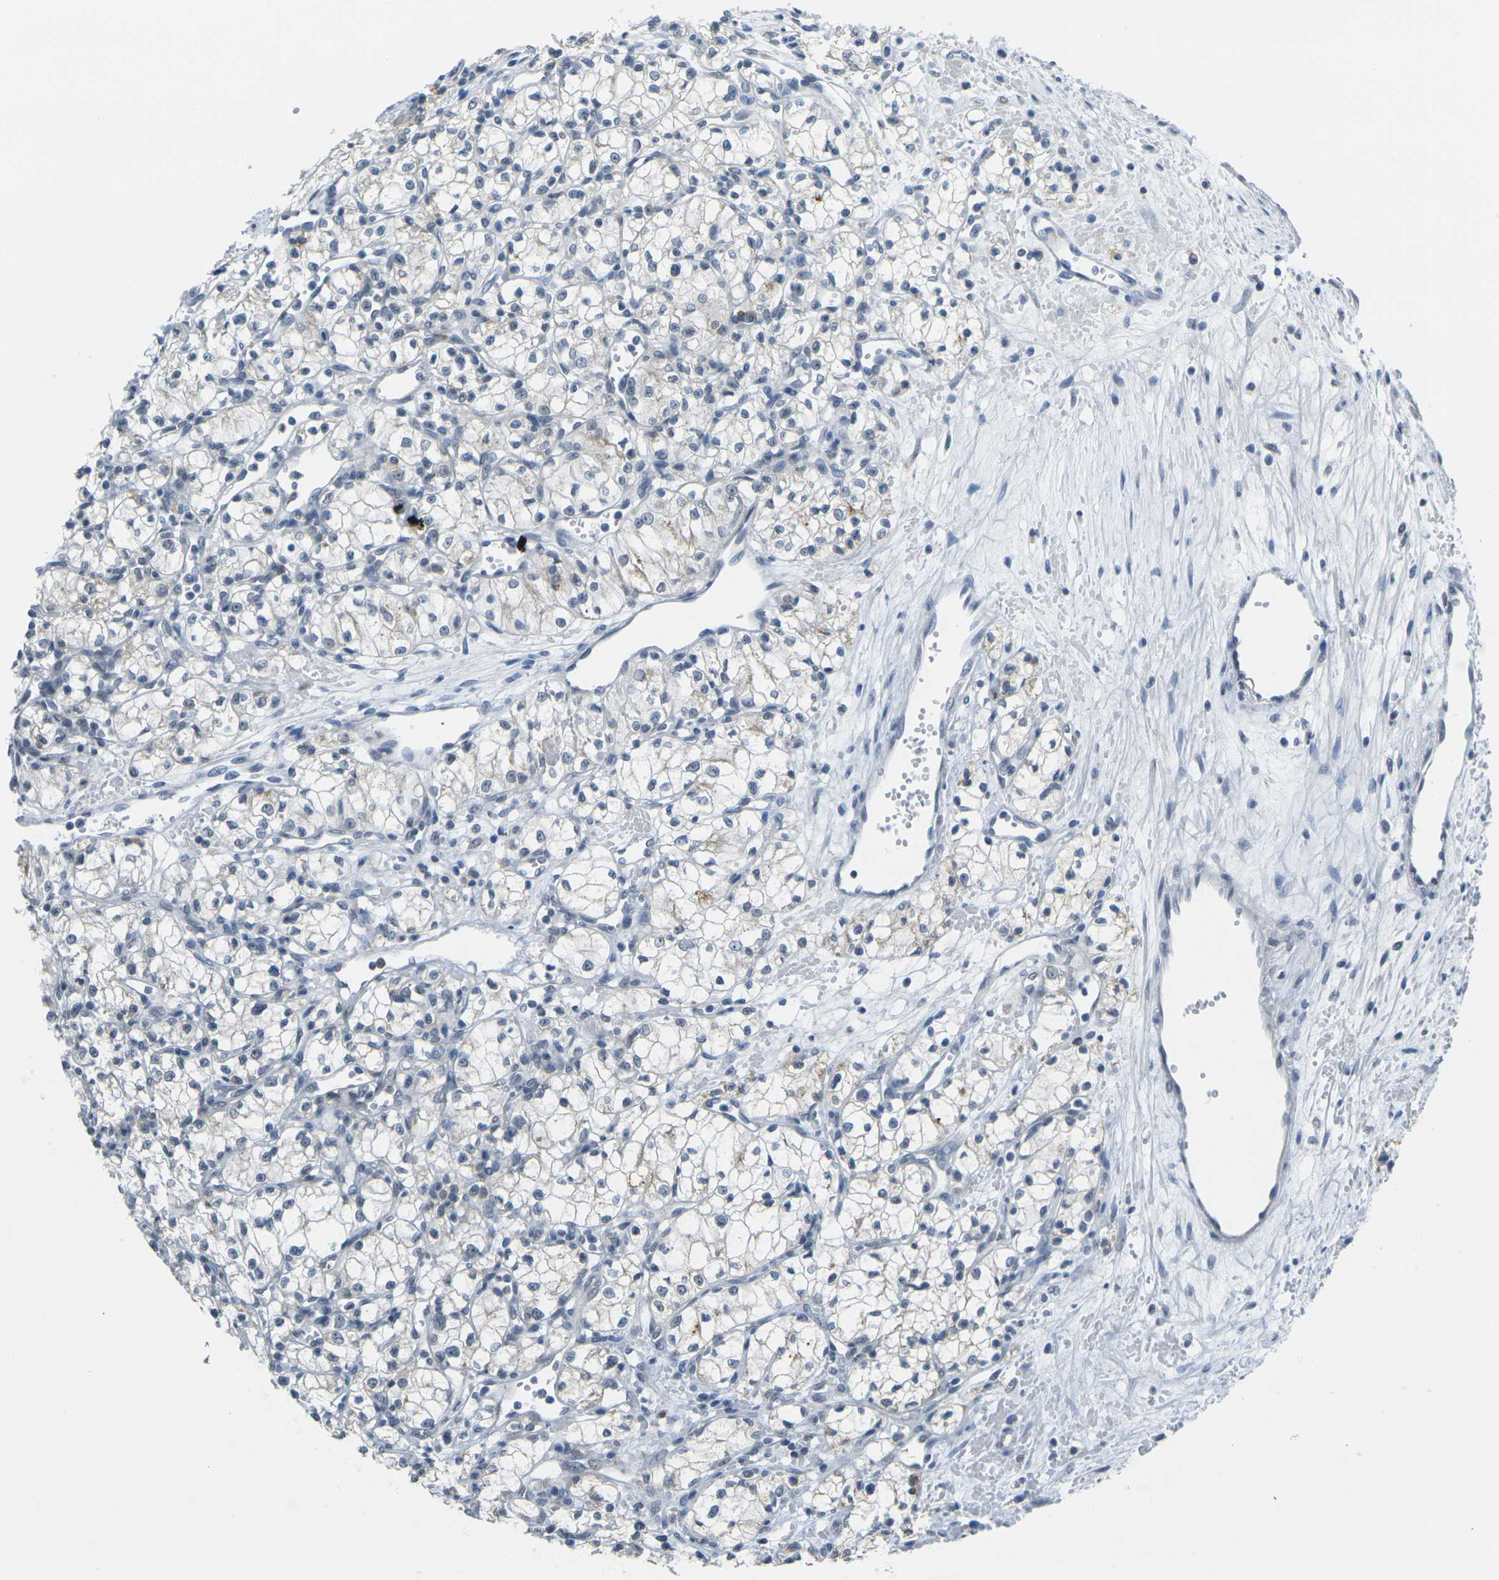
{"staining": {"intensity": "negative", "quantity": "none", "location": "none"}, "tissue": "renal cancer", "cell_type": "Tumor cells", "image_type": "cancer", "snomed": [{"axis": "morphology", "description": "Normal tissue, NOS"}, {"axis": "morphology", "description": "Adenocarcinoma, NOS"}, {"axis": "topography", "description": "Kidney"}], "caption": "Photomicrograph shows no significant protein positivity in tumor cells of renal cancer (adenocarcinoma).", "gene": "SPTBN2", "patient": {"sex": "male", "age": 59}}